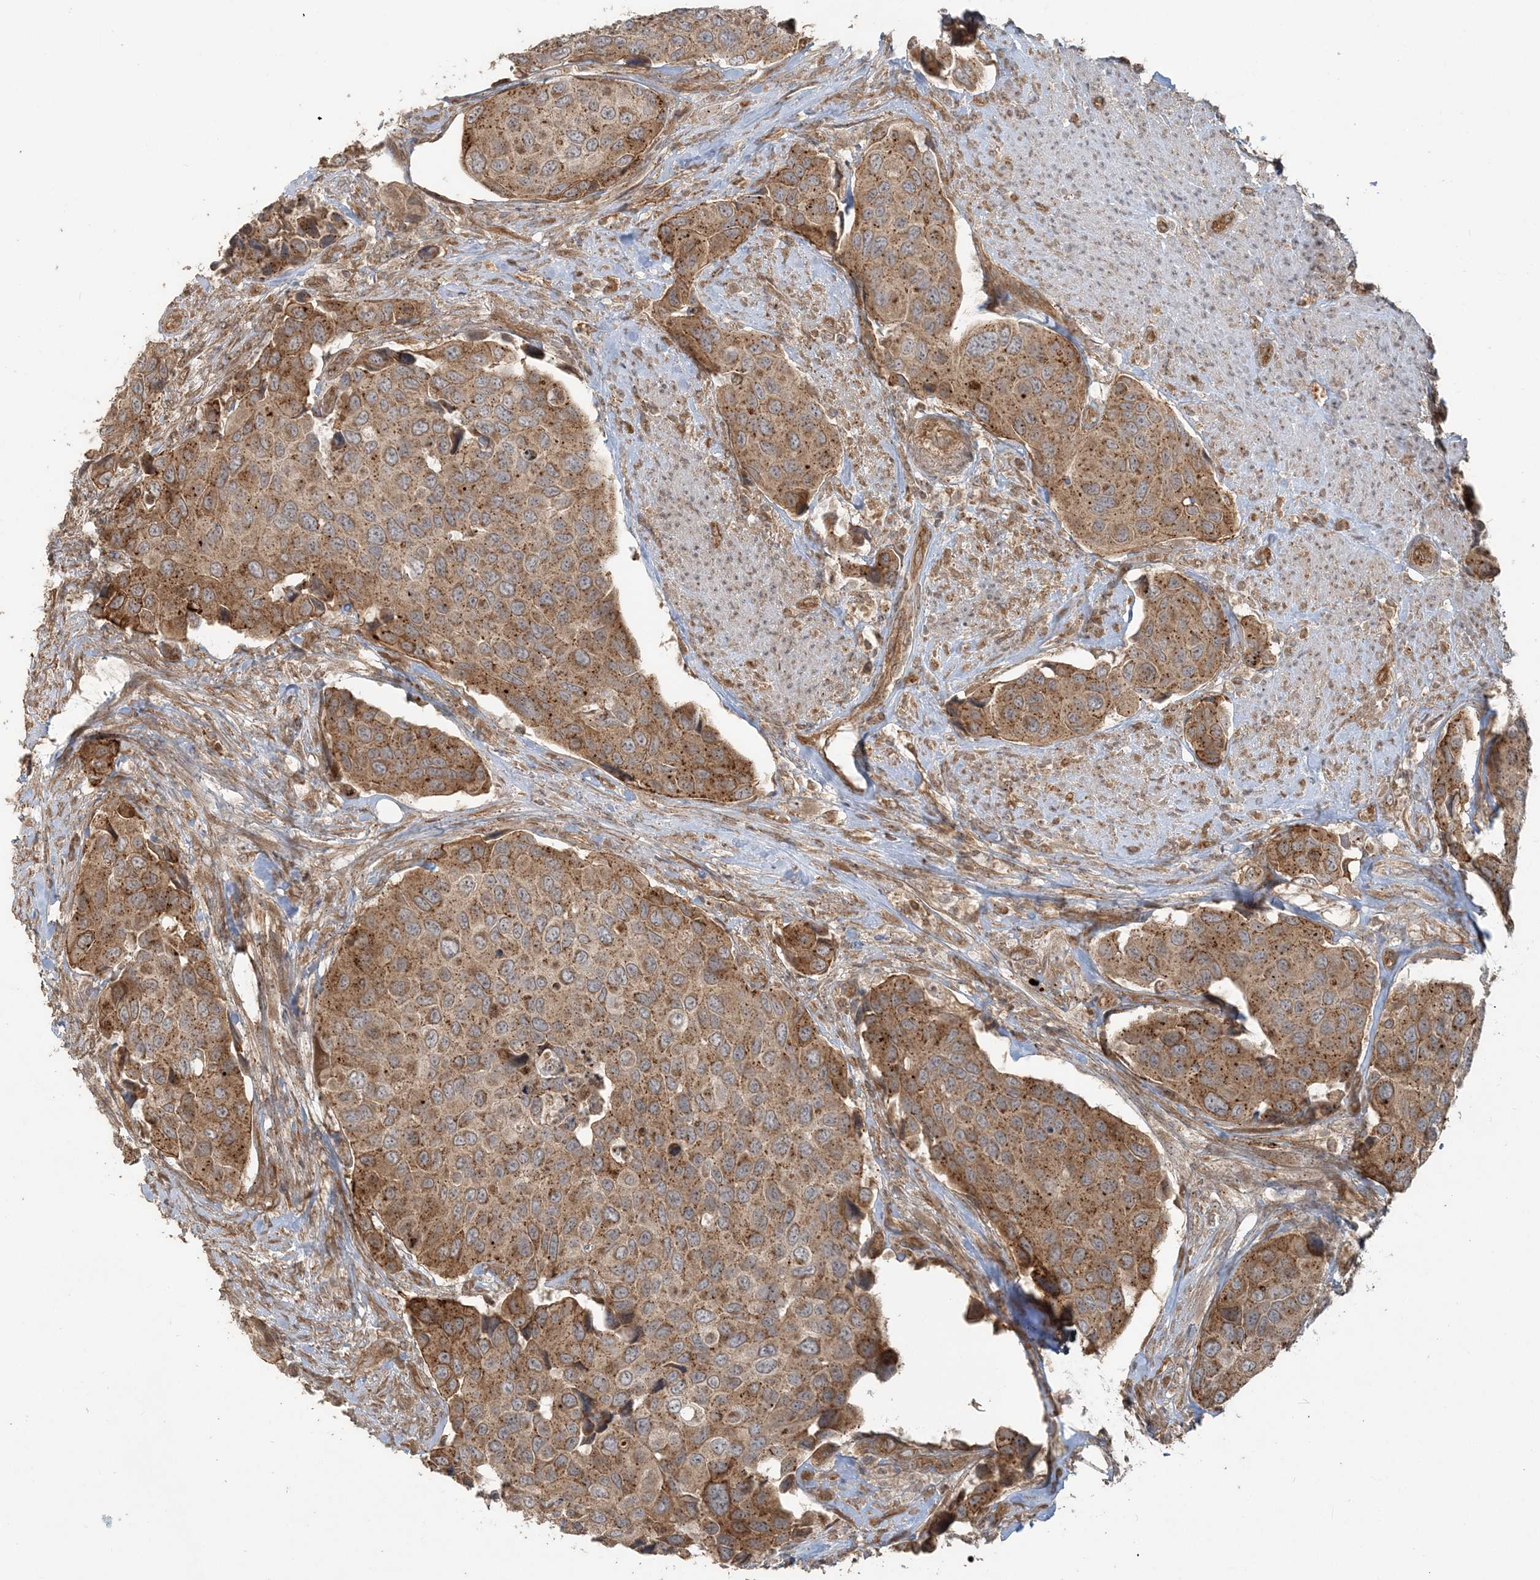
{"staining": {"intensity": "moderate", "quantity": ">75%", "location": "cytoplasmic/membranous"}, "tissue": "urothelial cancer", "cell_type": "Tumor cells", "image_type": "cancer", "snomed": [{"axis": "morphology", "description": "Urothelial carcinoma, High grade"}, {"axis": "topography", "description": "Urinary bladder"}], "caption": "Protein expression analysis of high-grade urothelial carcinoma demonstrates moderate cytoplasmic/membranous staining in about >75% of tumor cells. (IHC, brightfield microscopy, high magnification).", "gene": "STIM2", "patient": {"sex": "male", "age": 74}}